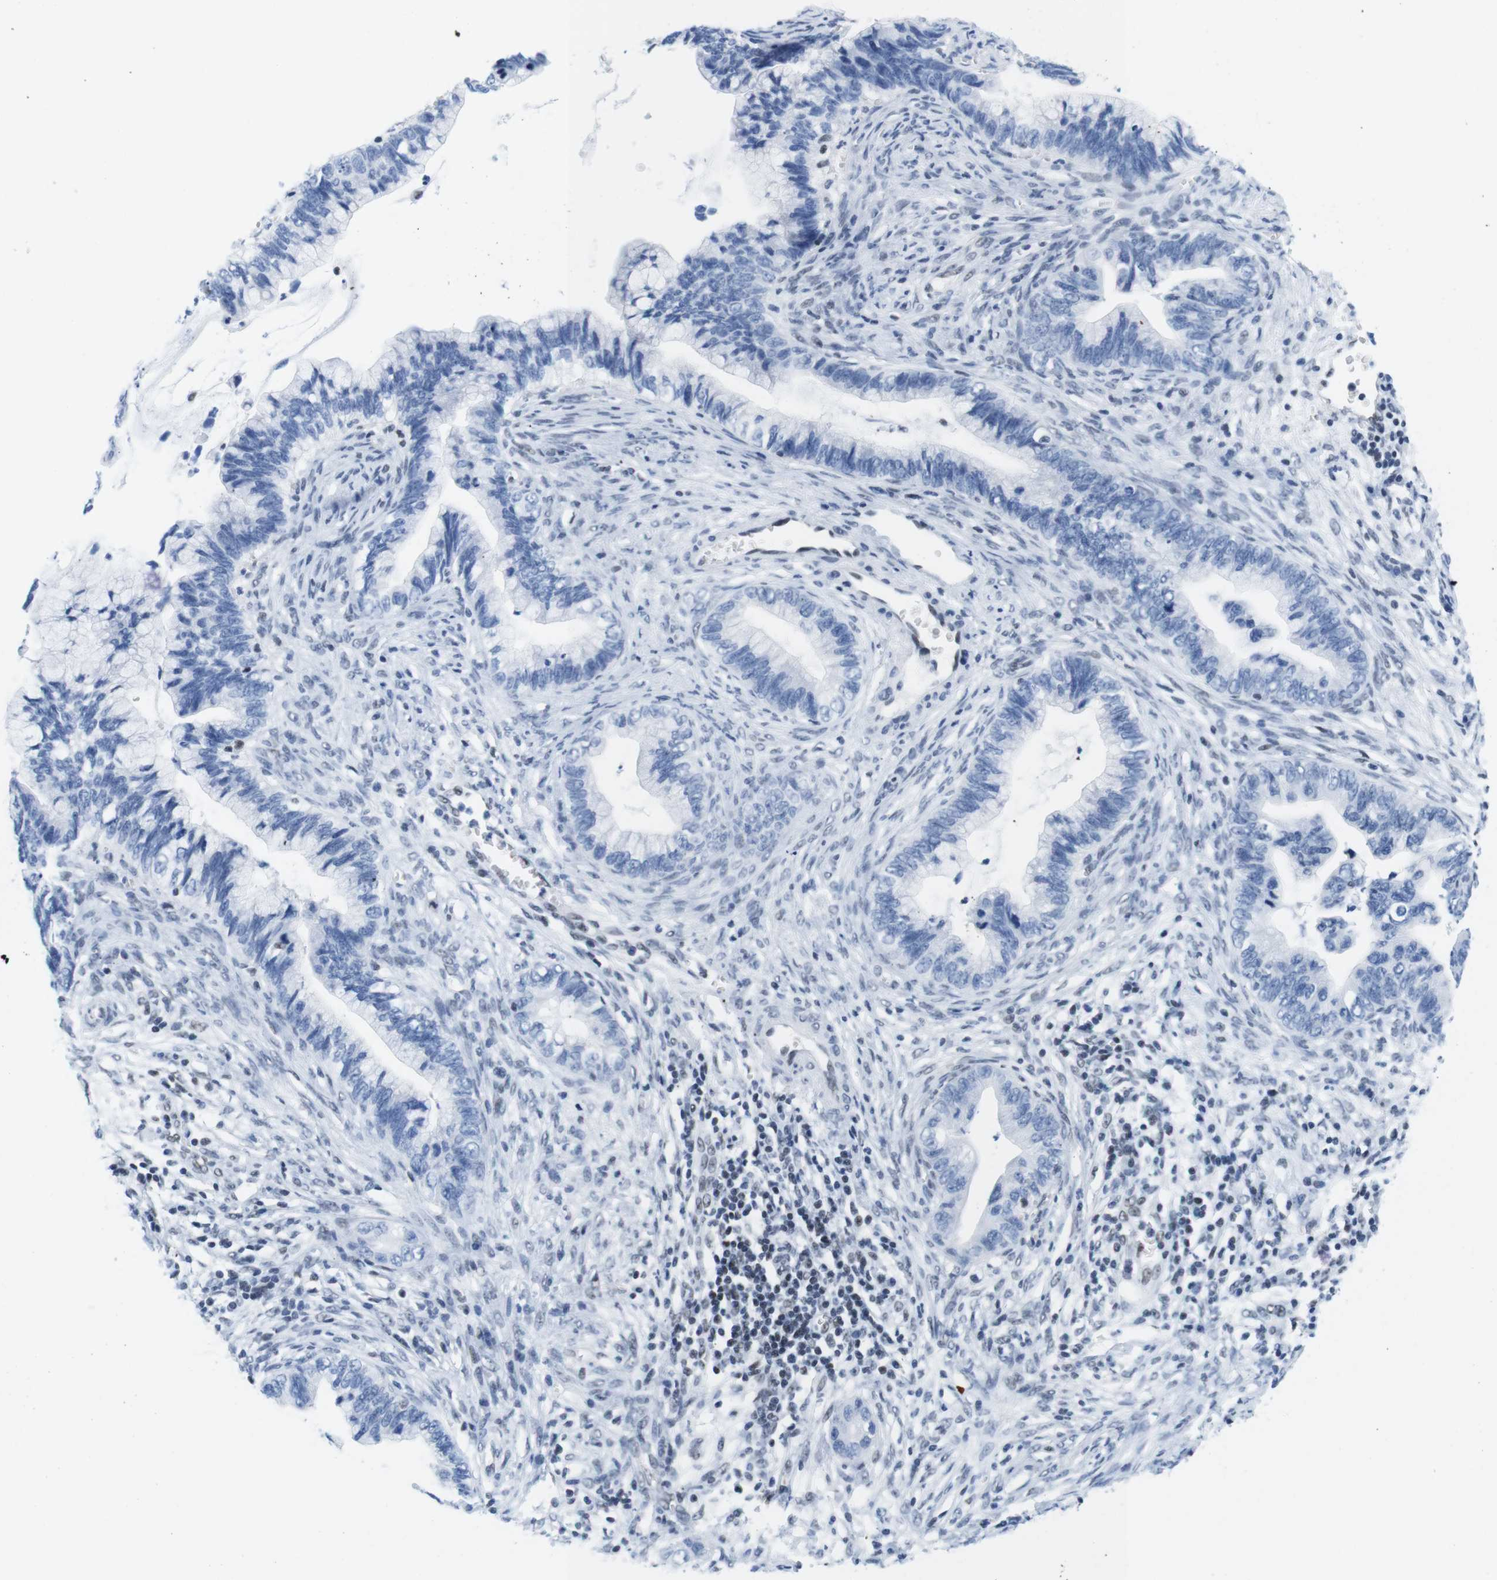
{"staining": {"intensity": "negative", "quantity": "none", "location": "none"}, "tissue": "cervical cancer", "cell_type": "Tumor cells", "image_type": "cancer", "snomed": [{"axis": "morphology", "description": "Adenocarcinoma, NOS"}, {"axis": "topography", "description": "Cervix"}], "caption": "This histopathology image is of adenocarcinoma (cervical) stained with immunohistochemistry to label a protein in brown with the nuclei are counter-stained blue. There is no positivity in tumor cells.", "gene": "IFI16", "patient": {"sex": "female", "age": 44}}